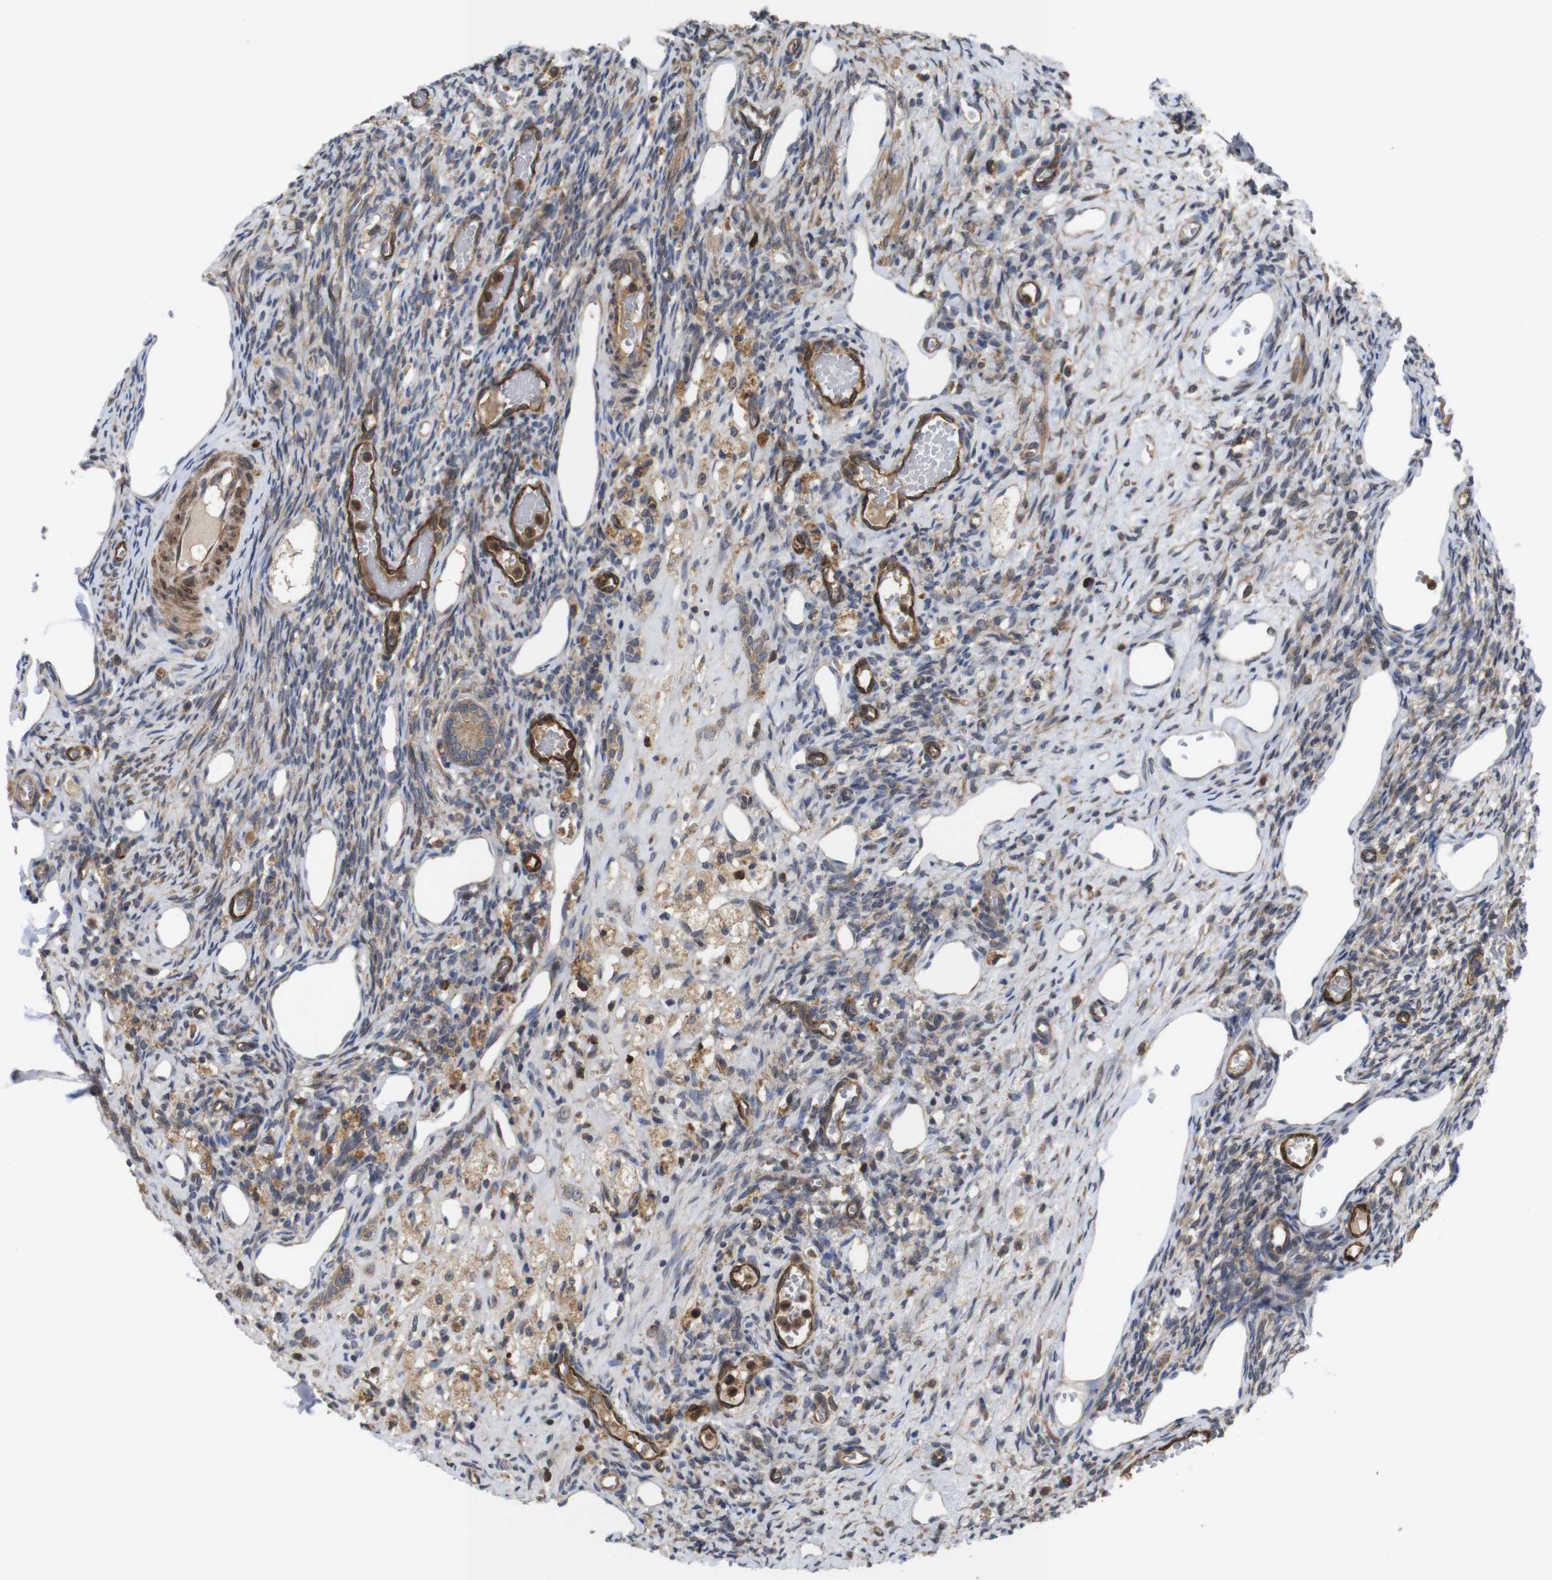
{"staining": {"intensity": "moderate", "quantity": ">75%", "location": "cytoplasmic/membranous"}, "tissue": "ovary", "cell_type": "Follicle cells", "image_type": "normal", "snomed": [{"axis": "morphology", "description": "Normal tissue, NOS"}, {"axis": "topography", "description": "Ovary"}], "caption": "An image of human ovary stained for a protein shows moderate cytoplasmic/membranous brown staining in follicle cells.", "gene": "TIAM1", "patient": {"sex": "female", "age": 33}}